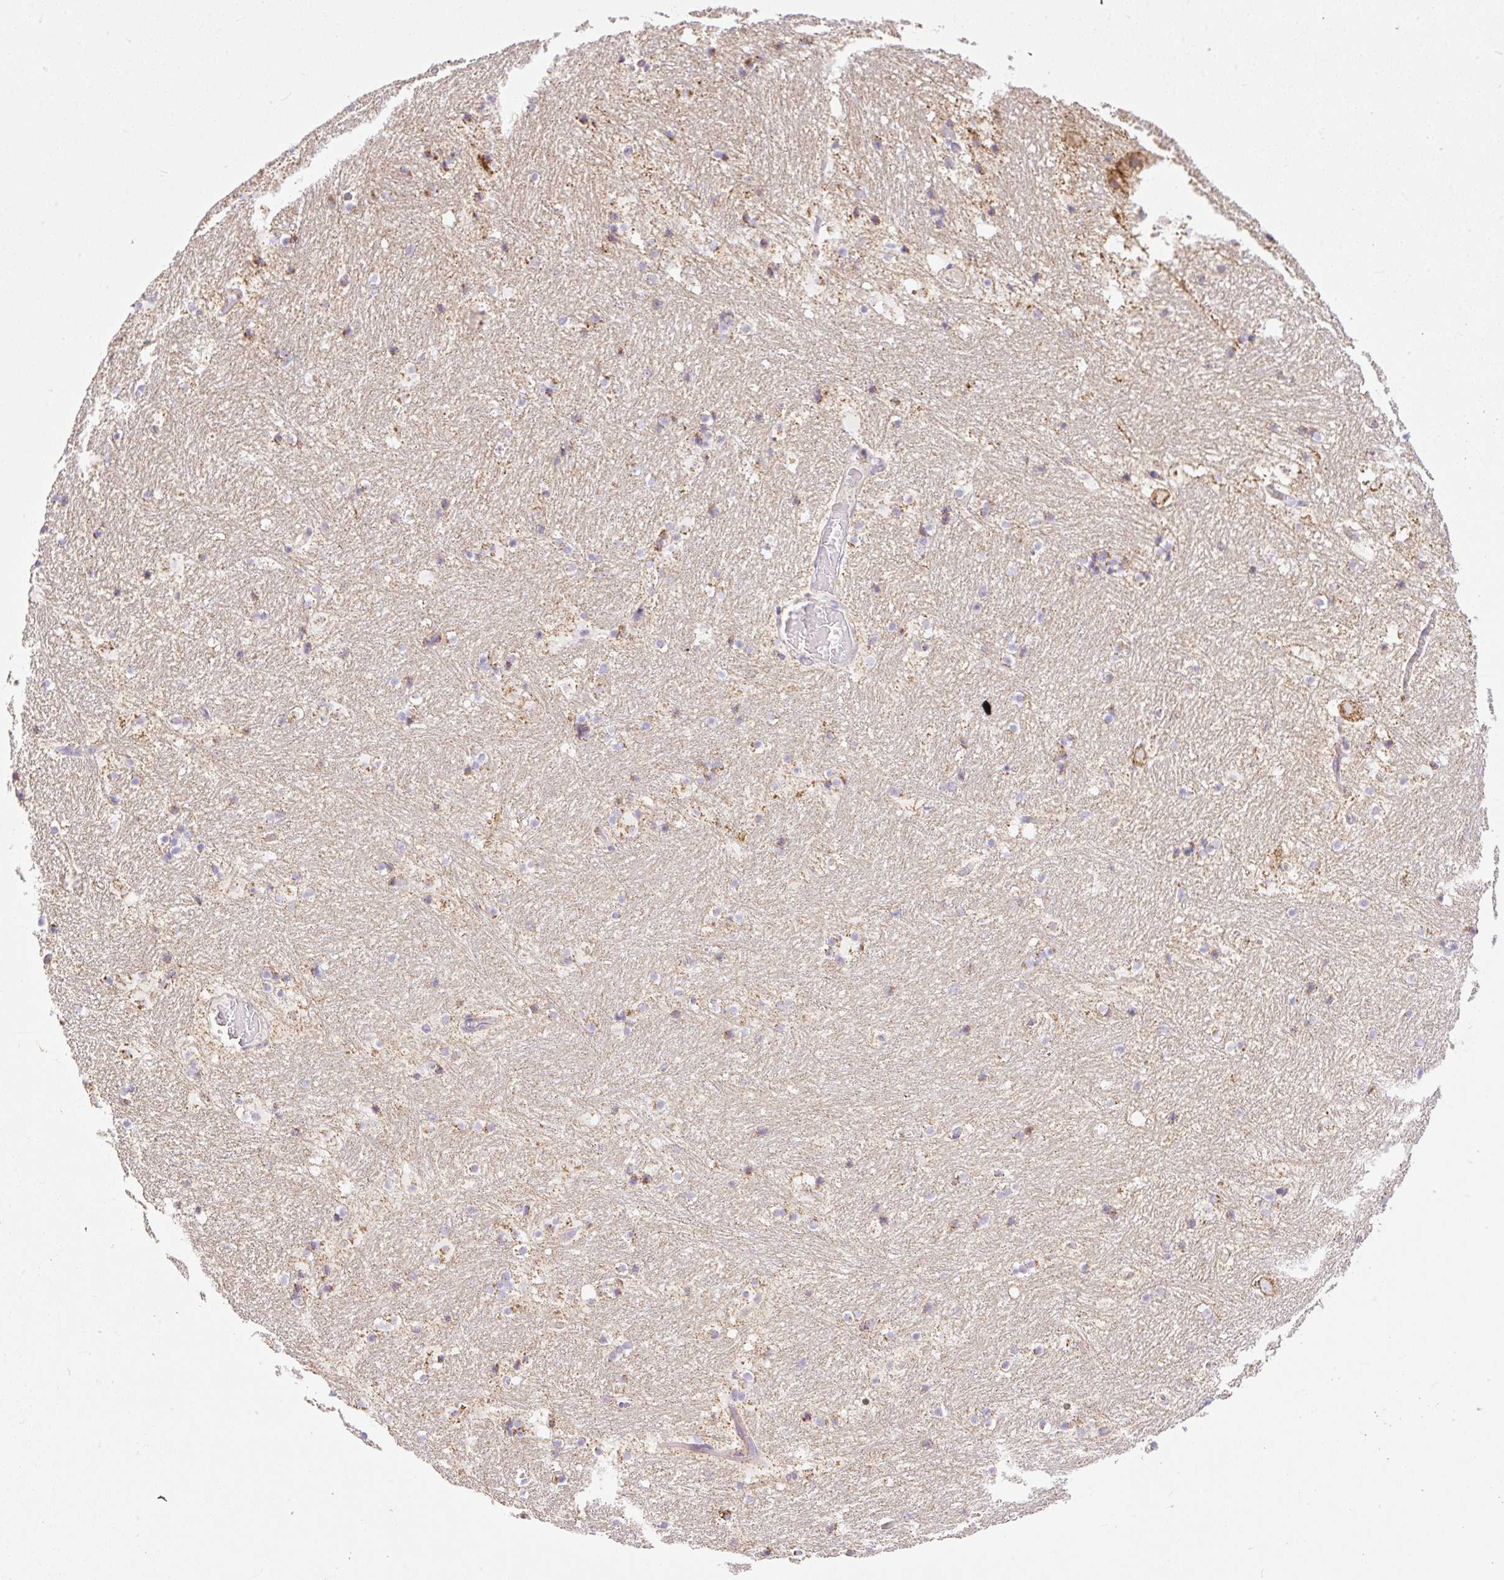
{"staining": {"intensity": "moderate", "quantity": "25%-75%", "location": "cytoplasmic/membranous"}, "tissue": "caudate", "cell_type": "Glial cells", "image_type": "normal", "snomed": [{"axis": "morphology", "description": "Normal tissue, NOS"}, {"axis": "topography", "description": "Lateral ventricle wall"}], "caption": "Benign caudate exhibits moderate cytoplasmic/membranous positivity in approximately 25%-75% of glial cells, visualized by immunohistochemistry. (Brightfield microscopy of DAB IHC at high magnification).", "gene": "DAAM2", "patient": {"sex": "male", "age": 37}}